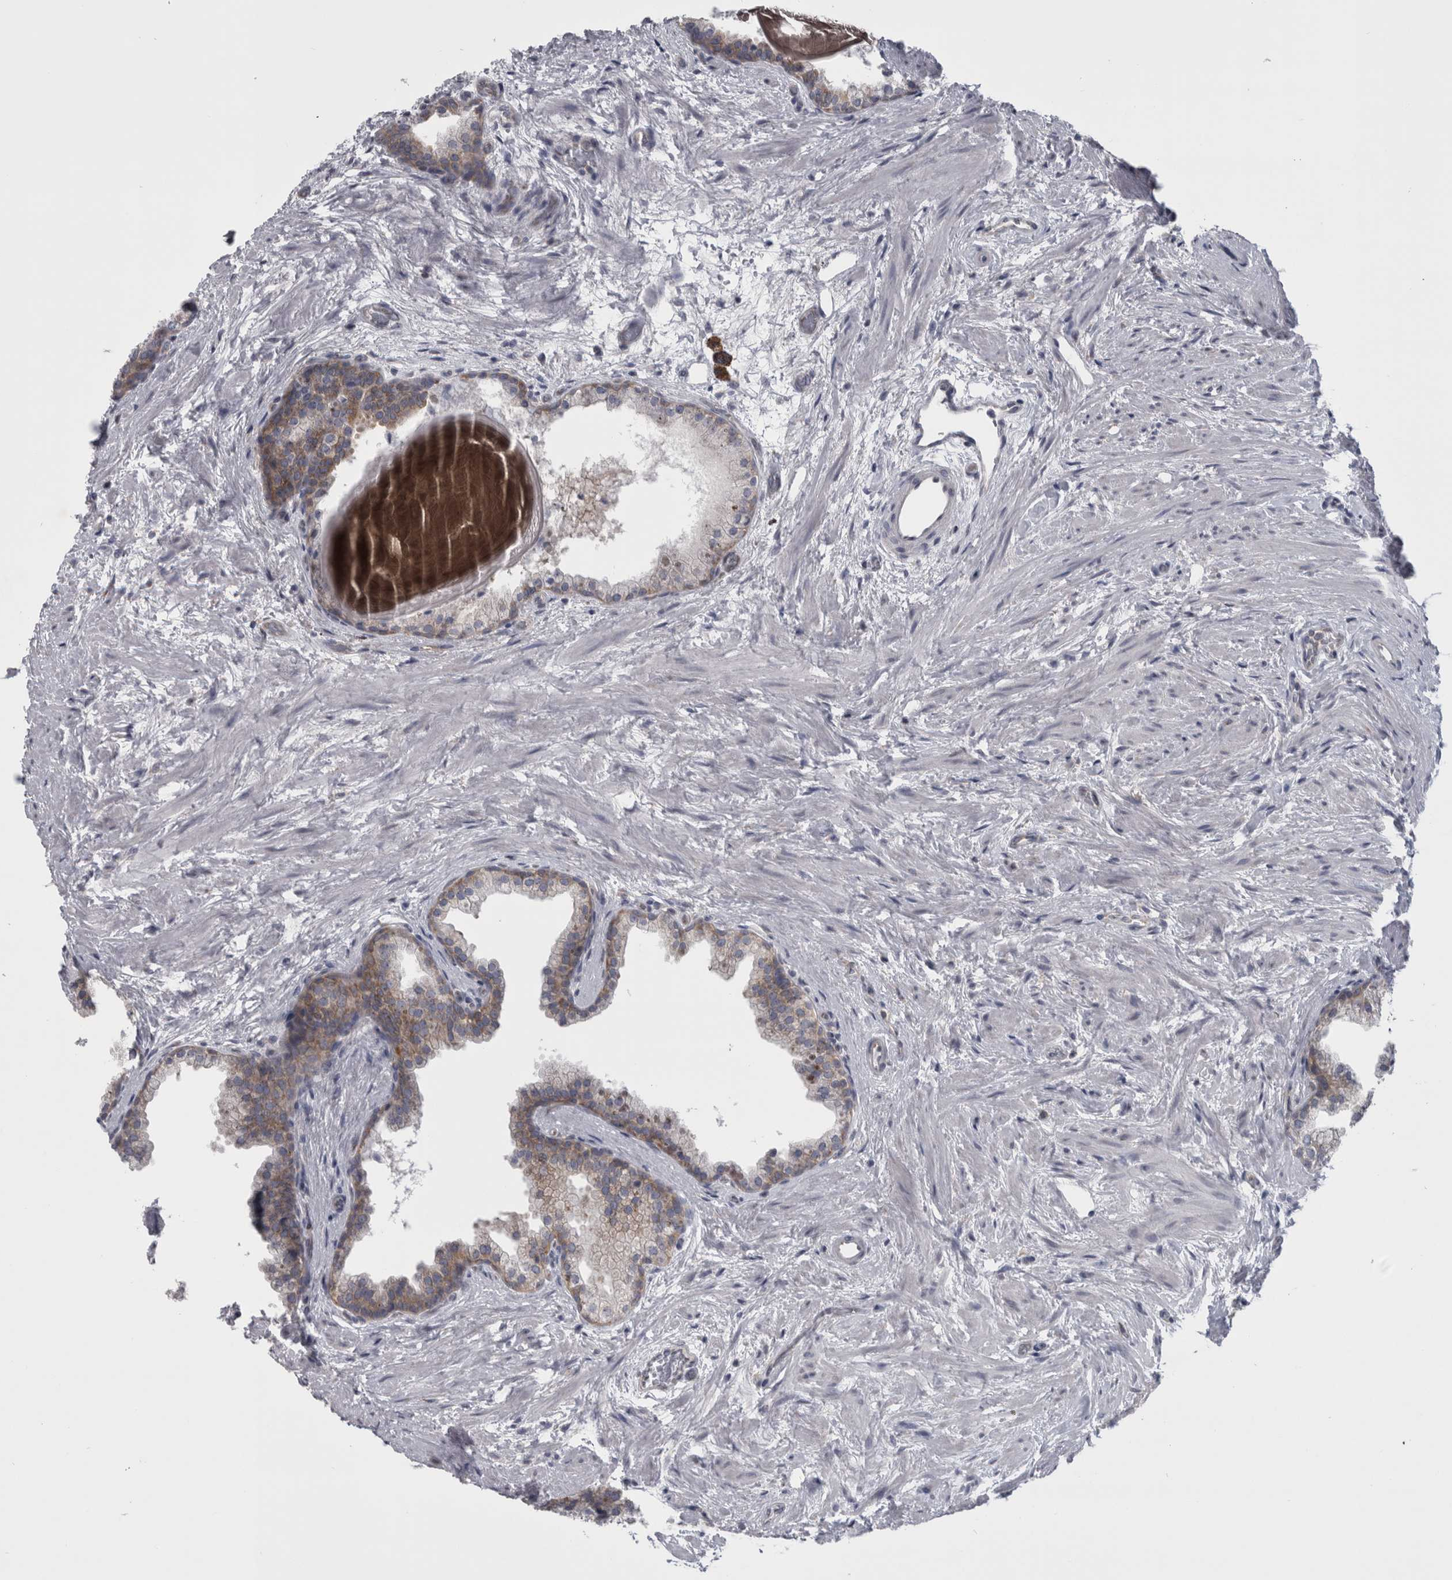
{"staining": {"intensity": "moderate", "quantity": "<25%", "location": "cytoplasmic/membranous"}, "tissue": "prostate", "cell_type": "Glandular cells", "image_type": "normal", "snomed": [{"axis": "morphology", "description": "Normal tissue, NOS"}, {"axis": "topography", "description": "Prostate"}], "caption": "A brown stain highlights moderate cytoplasmic/membranous staining of a protein in glandular cells of normal prostate.", "gene": "PRRC2C", "patient": {"sex": "male", "age": 48}}